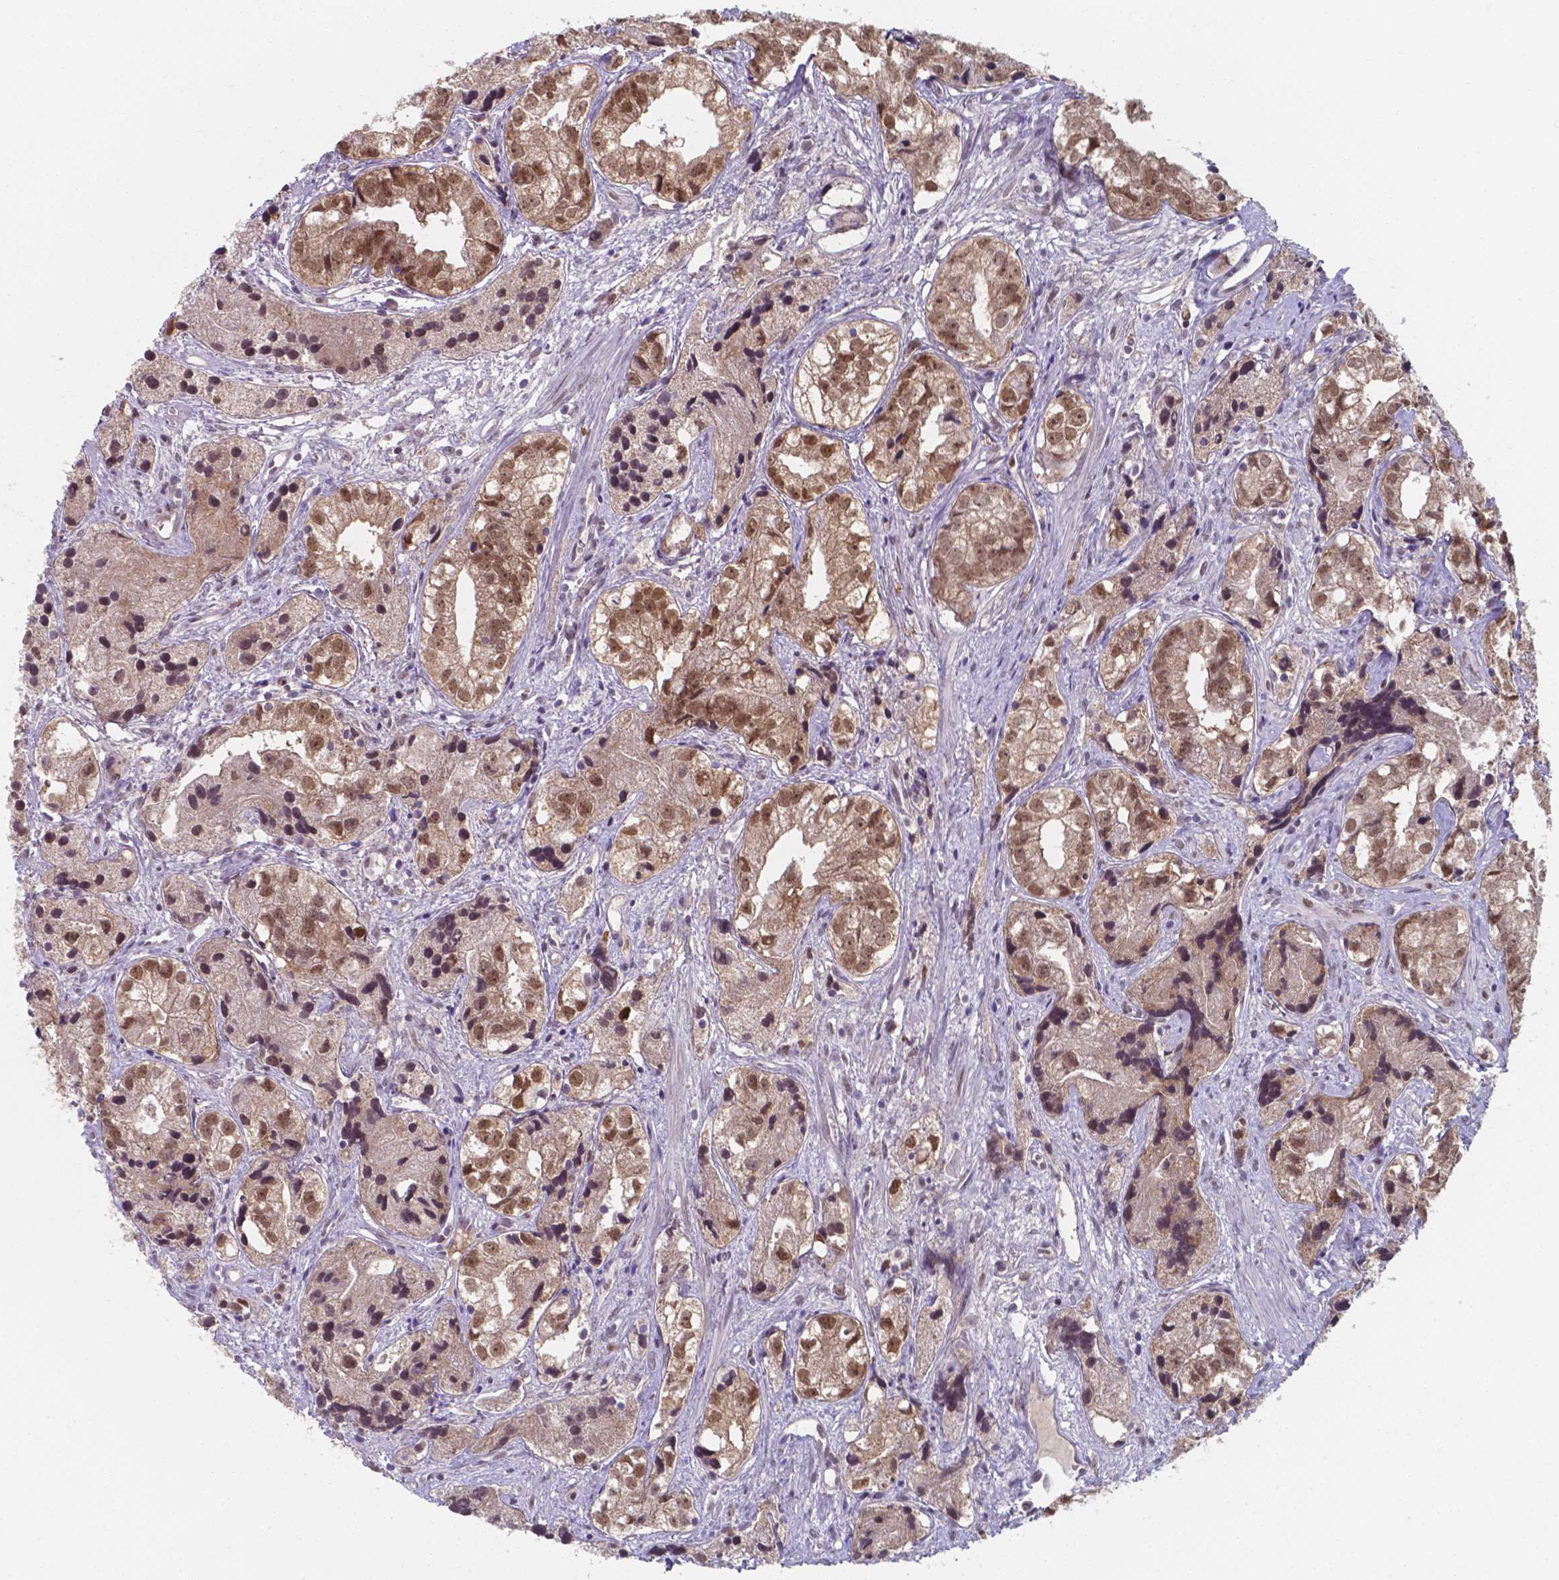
{"staining": {"intensity": "moderate", "quantity": ">75%", "location": "cytoplasmic/membranous,nuclear"}, "tissue": "prostate cancer", "cell_type": "Tumor cells", "image_type": "cancer", "snomed": [{"axis": "morphology", "description": "Adenocarcinoma, High grade"}, {"axis": "topography", "description": "Prostate"}], "caption": "High-grade adenocarcinoma (prostate) tissue displays moderate cytoplasmic/membranous and nuclear expression in approximately >75% of tumor cells (DAB IHC, brown staining for protein, blue staining for nuclei).", "gene": "UBE2E2", "patient": {"sex": "male", "age": 68}}